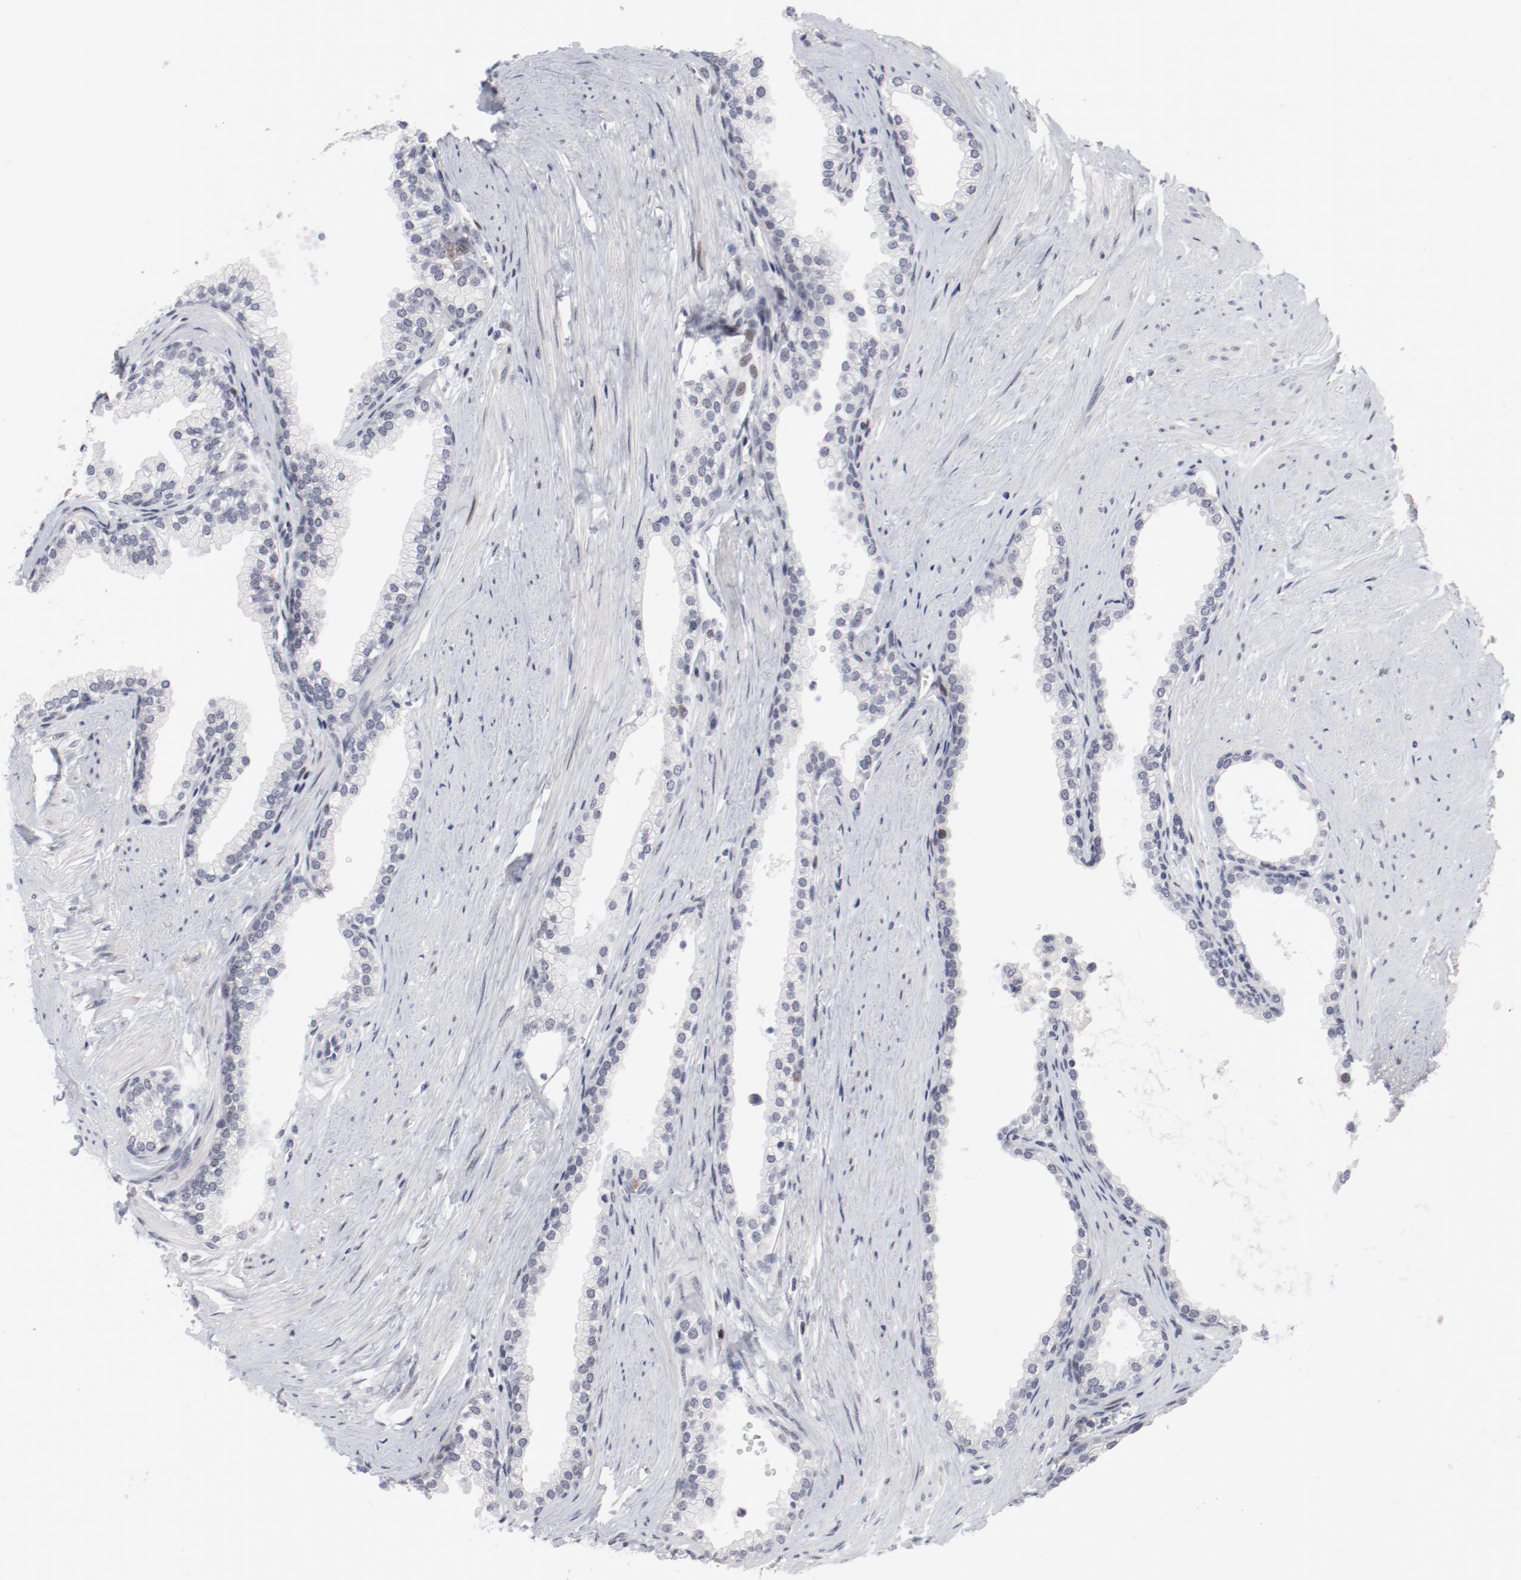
{"staining": {"intensity": "negative", "quantity": "none", "location": "none"}, "tissue": "prostate", "cell_type": "Glandular cells", "image_type": "normal", "snomed": [{"axis": "morphology", "description": "Normal tissue, NOS"}, {"axis": "topography", "description": "Prostate"}], "caption": "Immunohistochemical staining of normal human prostate displays no significant staining in glandular cells.", "gene": "FSCB", "patient": {"sex": "male", "age": 64}}